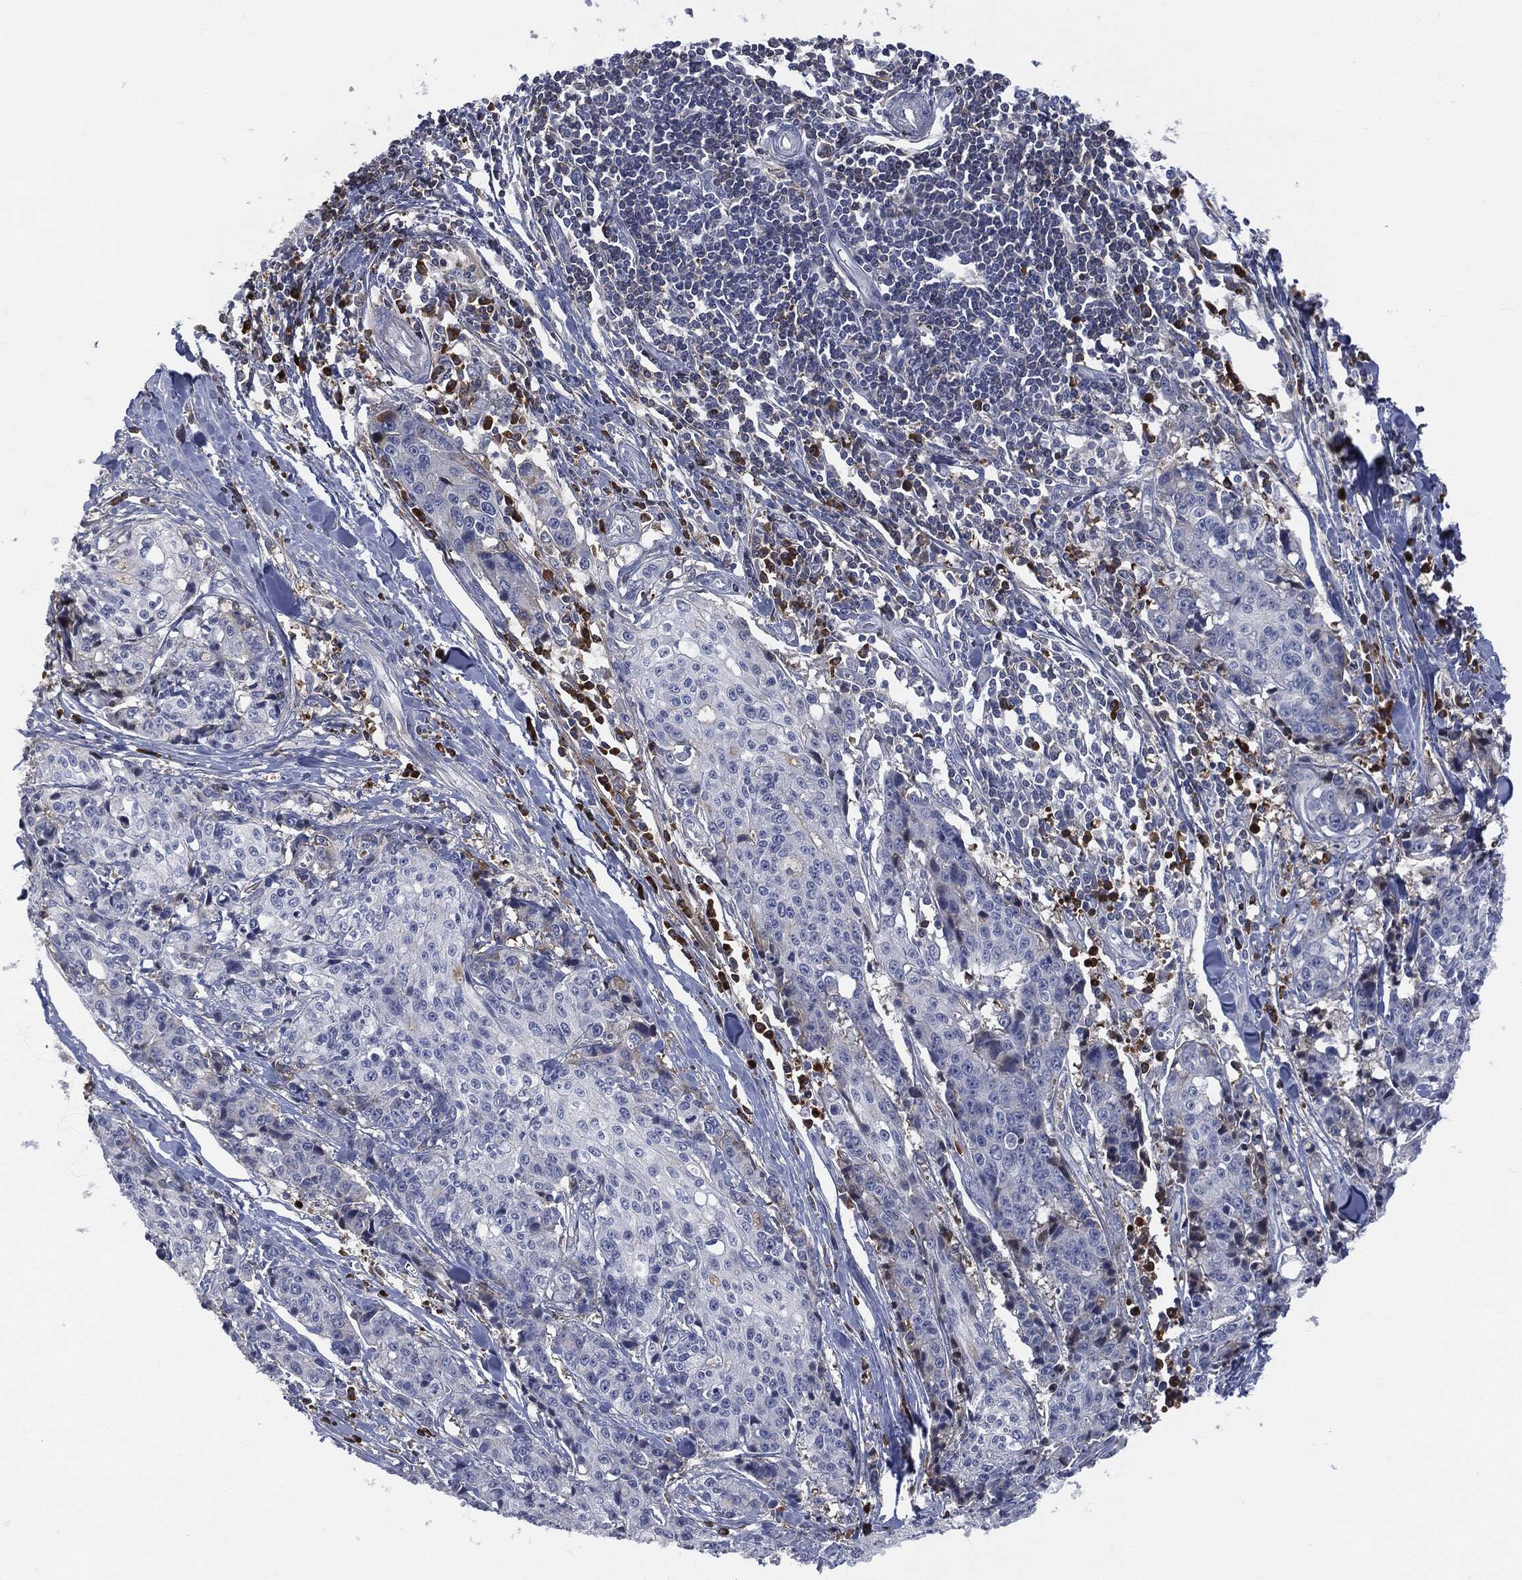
{"staining": {"intensity": "negative", "quantity": "none", "location": "none"}, "tissue": "pancreatic cancer", "cell_type": "Tumor cells", "image_type": "cancer", "snomed": [{"axis": "morphology", "description": "Adenocarcinoma, NOS"}, {"axis": "topography", "description": "Pancreas"}], "caption": "Immunohistochemical staining of adenocarcinoma (pancreatic) shows no significant expression in tumor cells.", "gene": "BTK", "patient": {"sex": "female", "age": 72}}